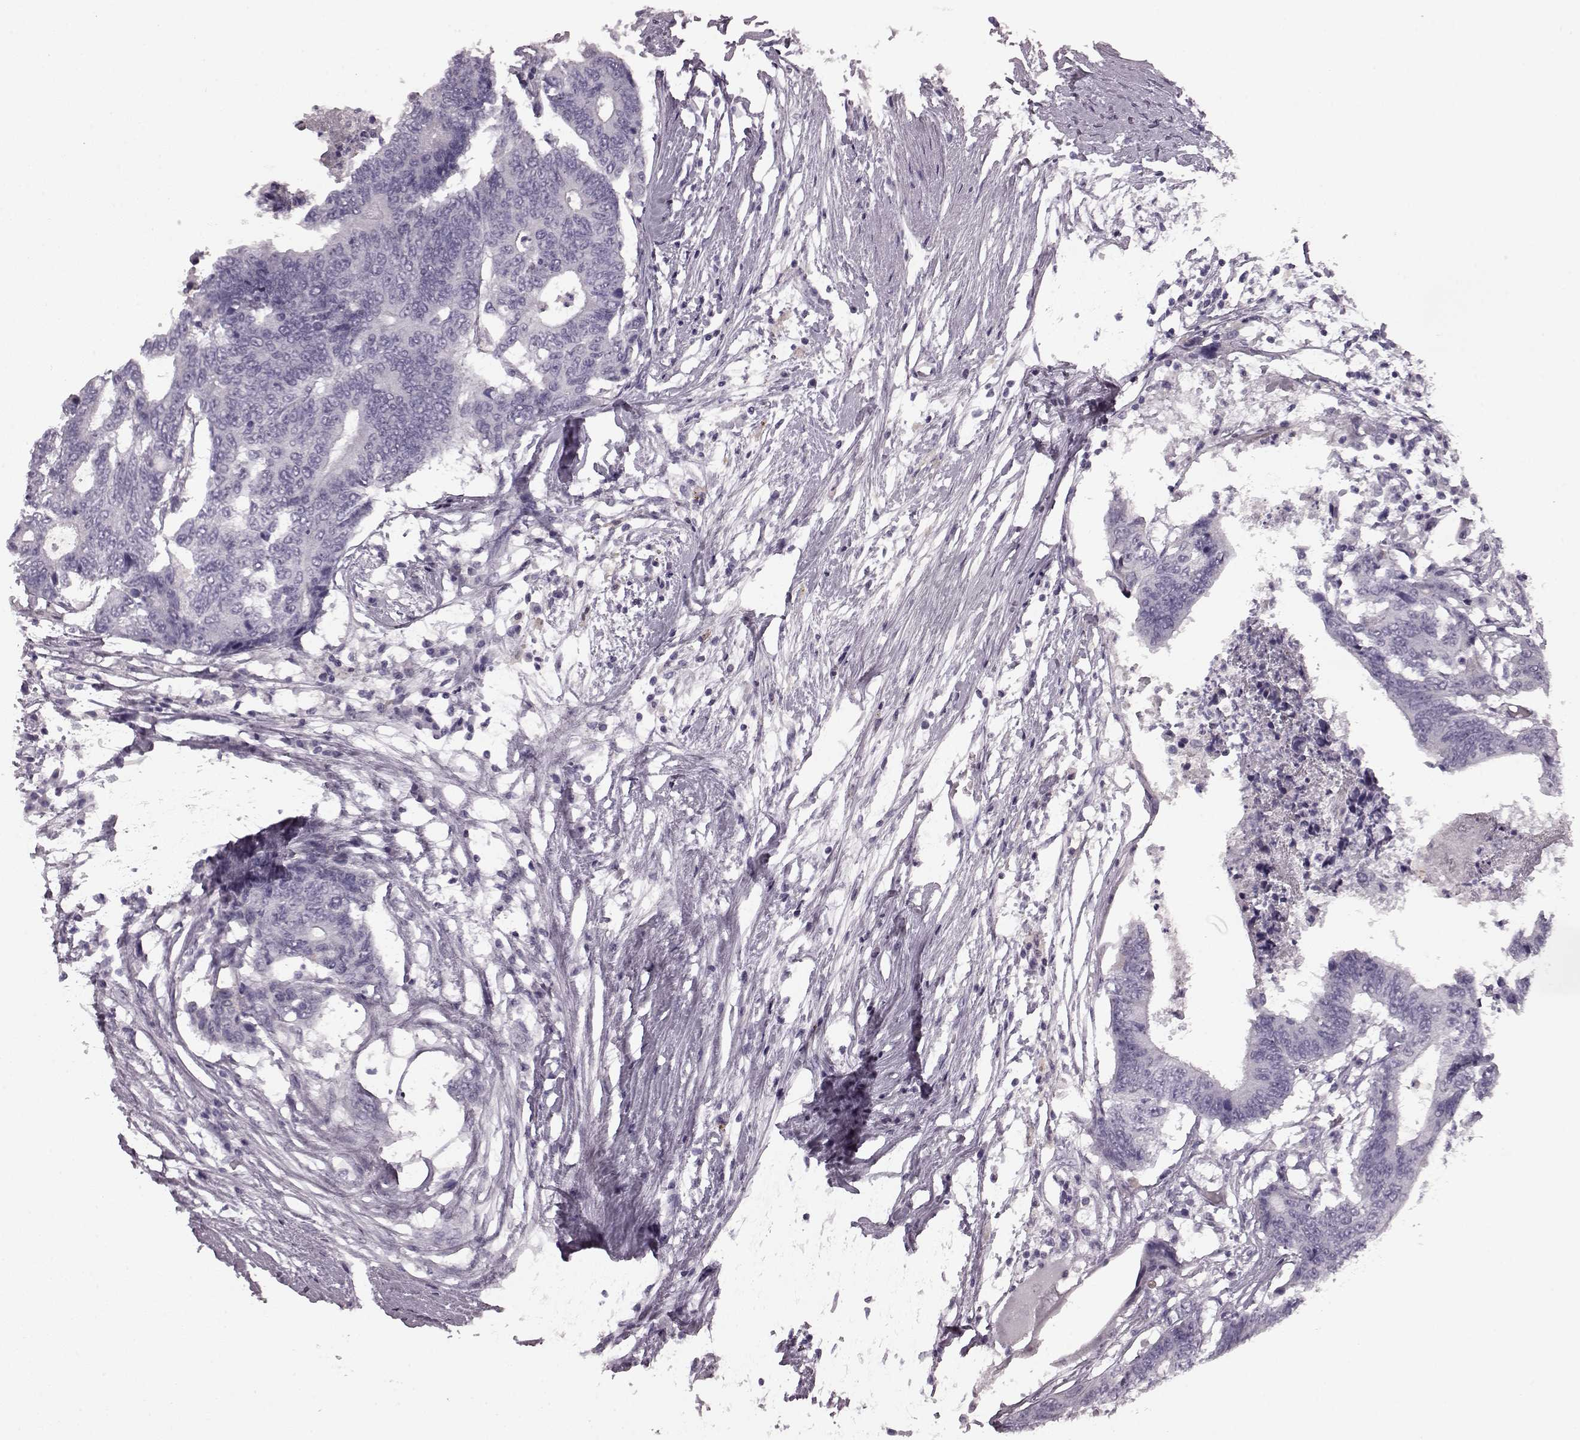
{"staining": {"intensity": "negative", "quantity": "none", "location": "none"}, "tissue": "colorectal cancer", "cell_type": "Tumor cells", "image_type": "cancer", "snomed": [{"axis": "morphology", "description": "Adenocarcinoma, NOS"}, {"axis": "topography", "description": "Colon"}], "caption": "Immunohistochemical staining of human colorectal cancer (adenocarcinoma) reveals no significant expression in tumor cells.", "gene": "CST7", "patient": {"sex": "female", "age": 48}}